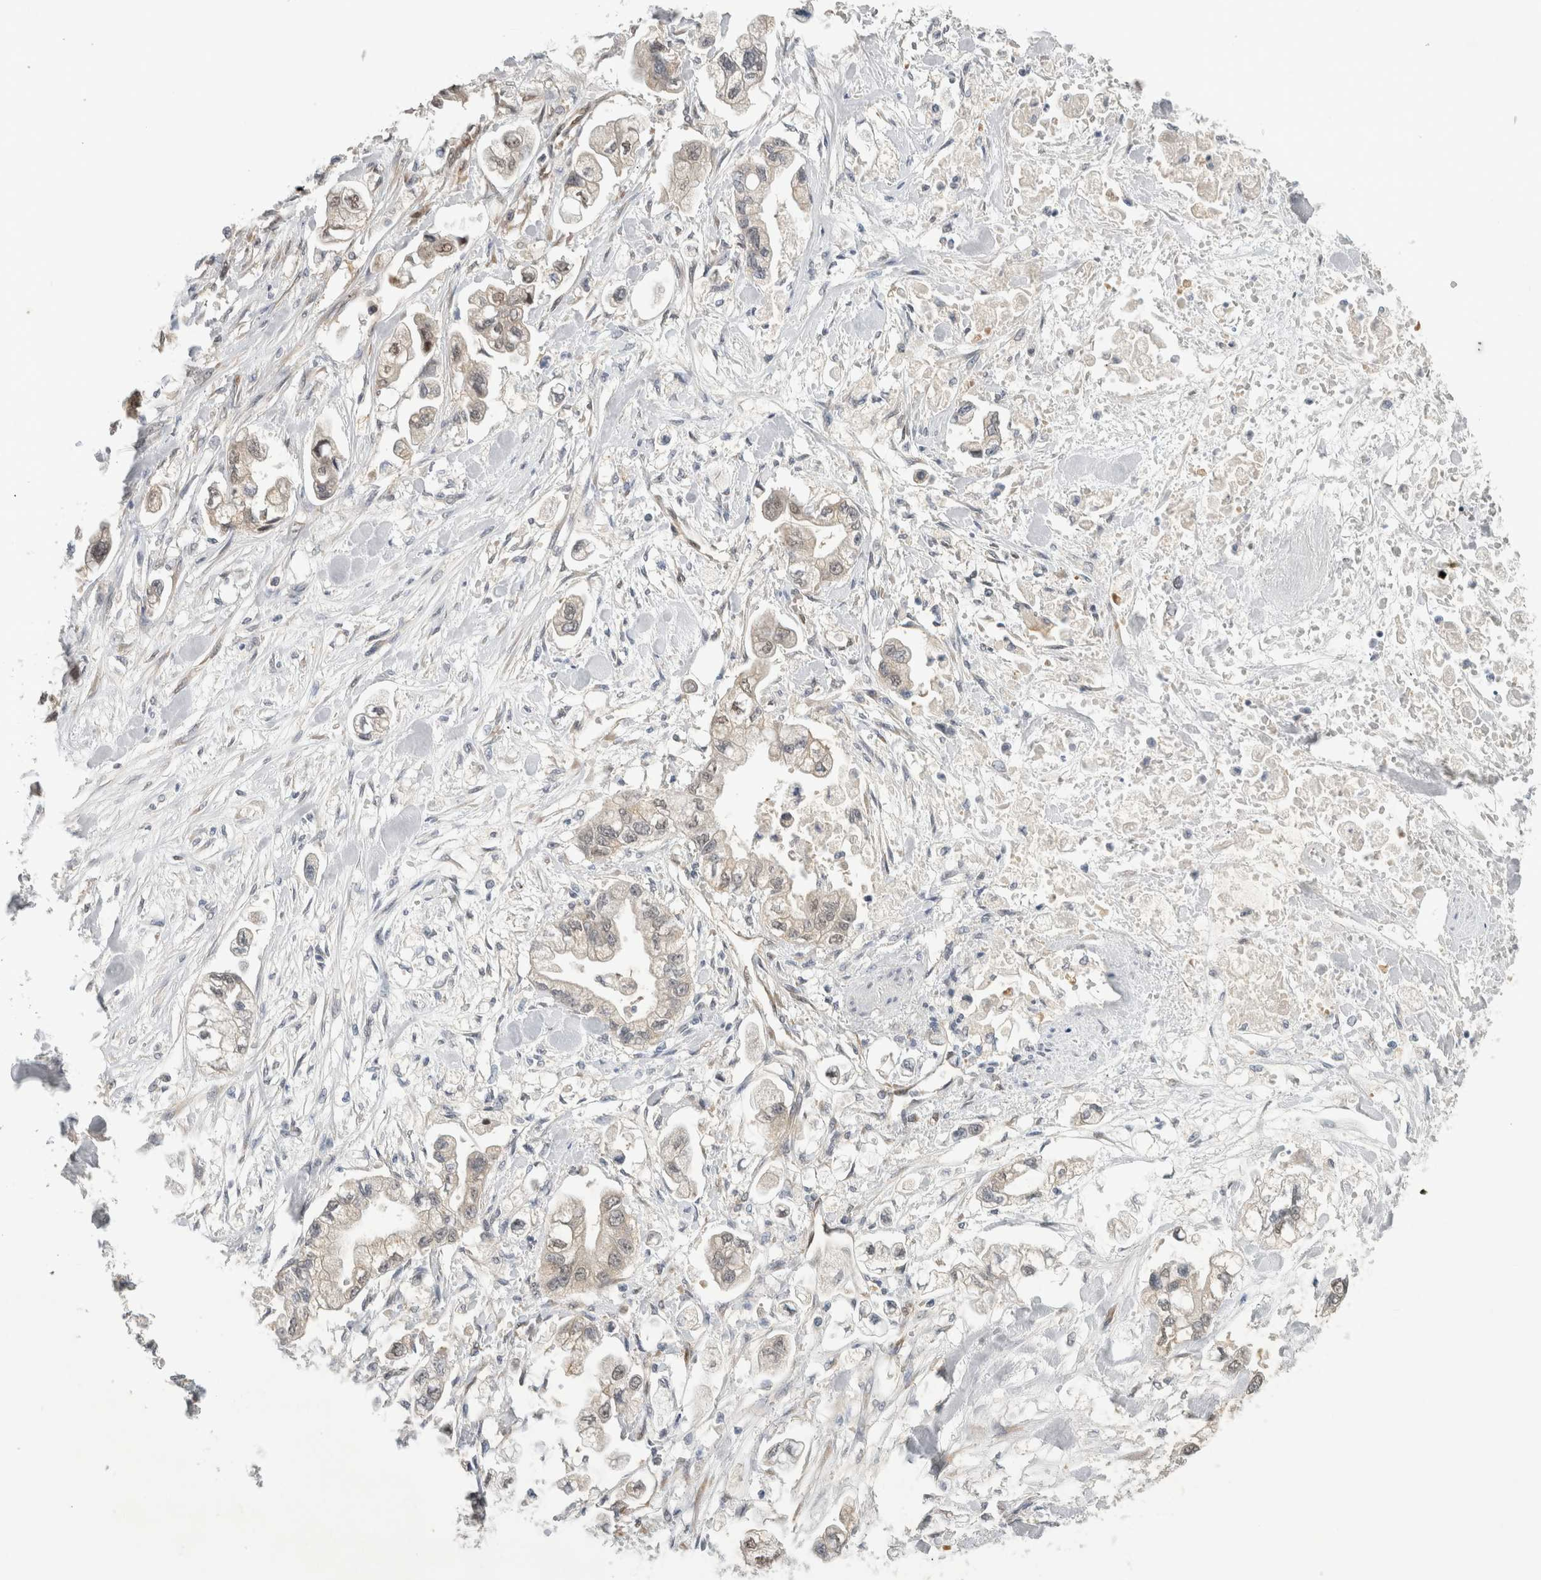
{"staining": {"intensity": "weak", "quantity": "25%-75%", "location": "nuclear"}, "tissue": "stomach cancer", "cell_type": "Tumor cells", "image_type": "cancer", "snomed": [{"axis": "morphology", "description": "Normal tissue, NOS"}, {"axis": "morphology", "description": "Adenocarcinoma, NOS"}, {"axis": "topography", "description": "Stomach"}], "caption": "Brown immunohistochemical staining in human adenocarcinoma (stomach) shows weak nuclear positivity in about 25%-75% of tumor cells.", "gene": "EIF4G3", "patient": {"sex": "male", "age": 62}}